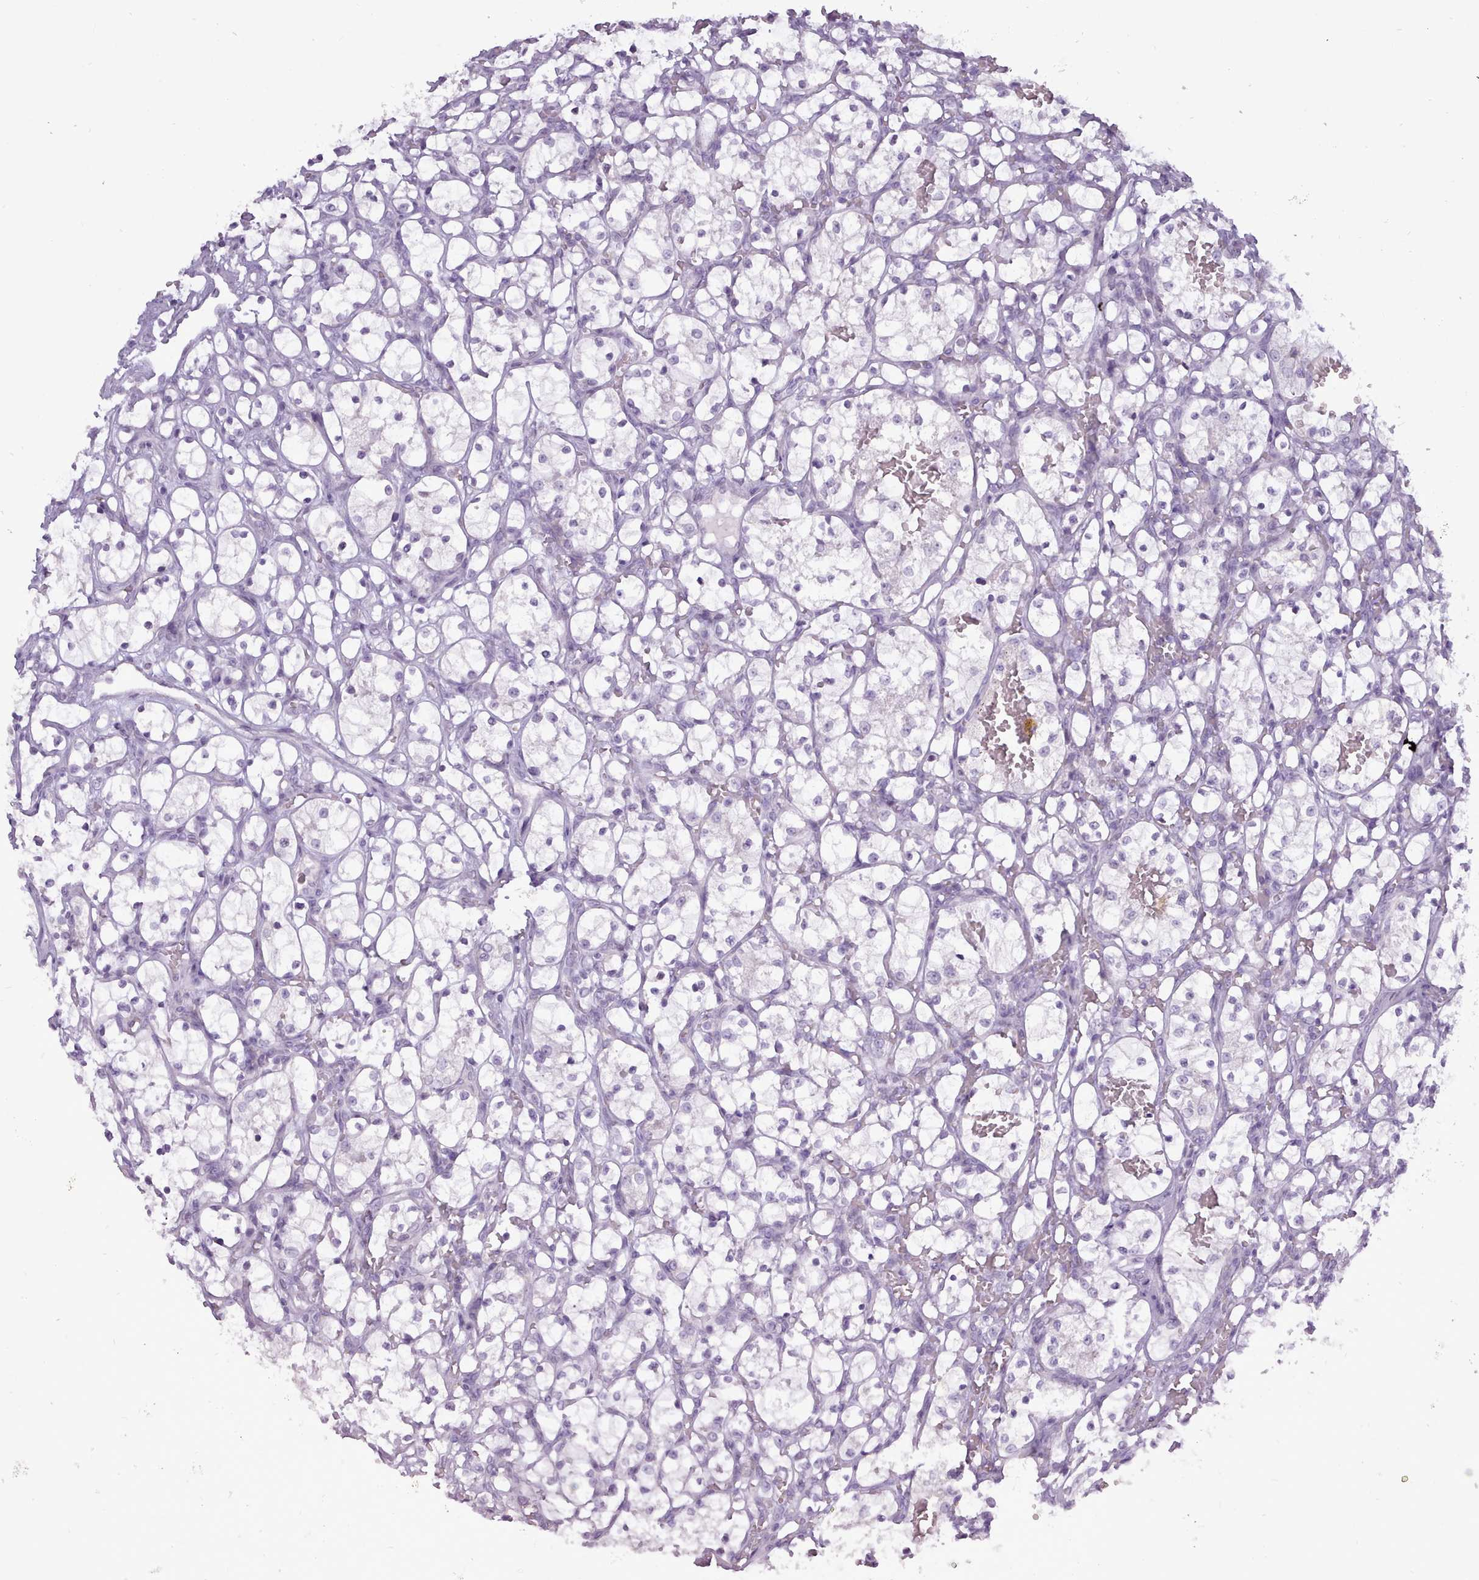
{"staining": {"intensity": "negative", "quantity": "none", "location": "none"}, "tissue": "renal cancer", "cell_type": "Tumor cells", "image_type": "cancer", "snomed": [{"axis": "morphology", "description": "Adenocarcinoma, NOS"}, {"axis": "topography", "description": "Kidney"}], "caption": "Tumor cells show no significant positivity in renal cancer.", "gene": "BDKRB2", "patient": {"sex": "female", "age": 69}}